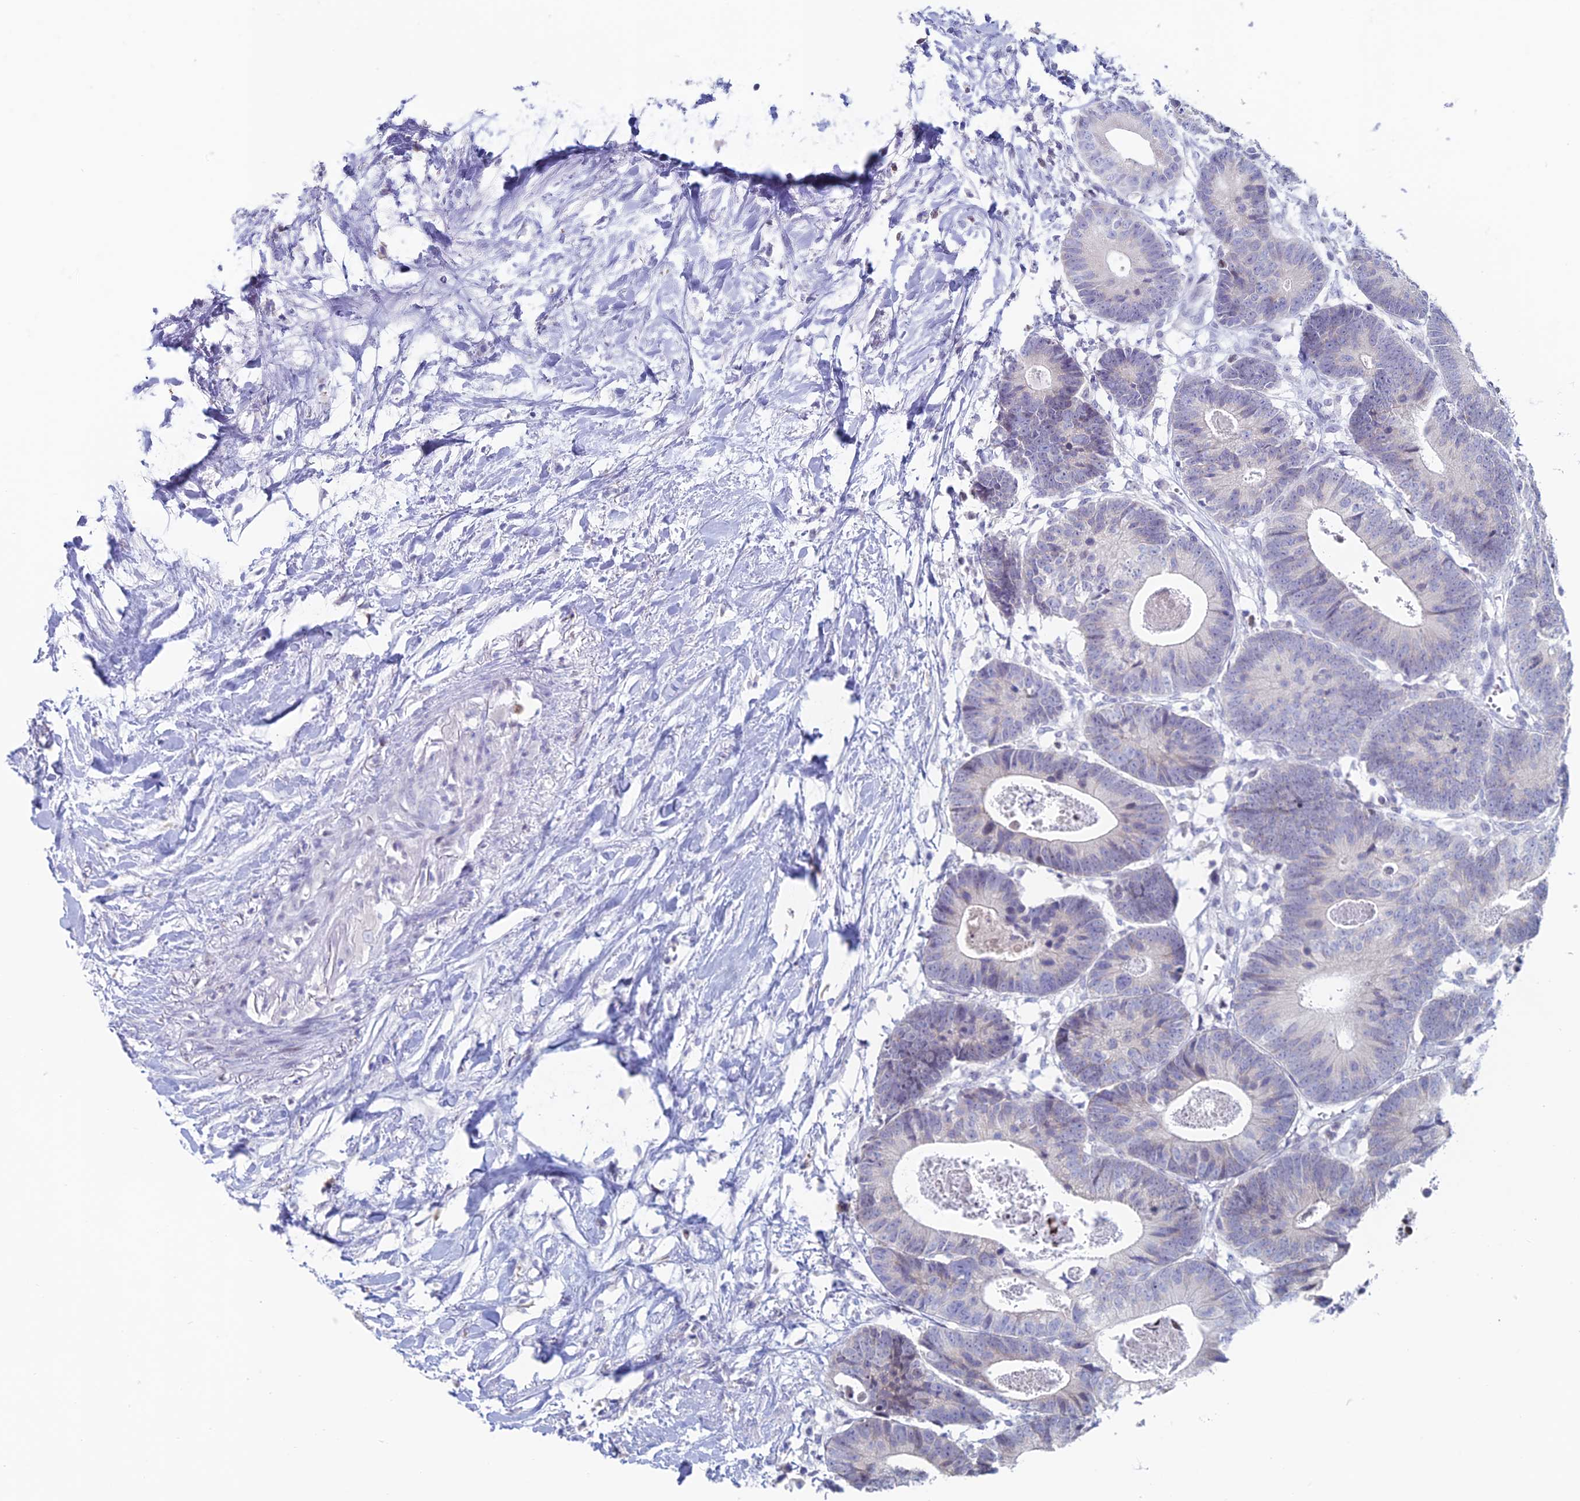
{"staining": {"intensity": "negative", "quantity": "none", "location": "none"}, "tissue": "colorectal cancer", "cell_type": "Tumor cells", "image_type": "cancer", "snomed": [{"axis": "morphology", "description": "Adenocarcinoma, NOS"}, {"axis": "topography", "description": "Colon"}], "caption": "A high-resolution micrograph shows immunohistochemistry (IHC) staining of colorectal cancer (adenocarcinoma), which demonstrates no significant staining in tumor cells. (Immunohistochemistry (ihc), brightfield microscopy, high magnification).", "gene": "CERS6", "patient": {"sex": "female", "age": 57}}